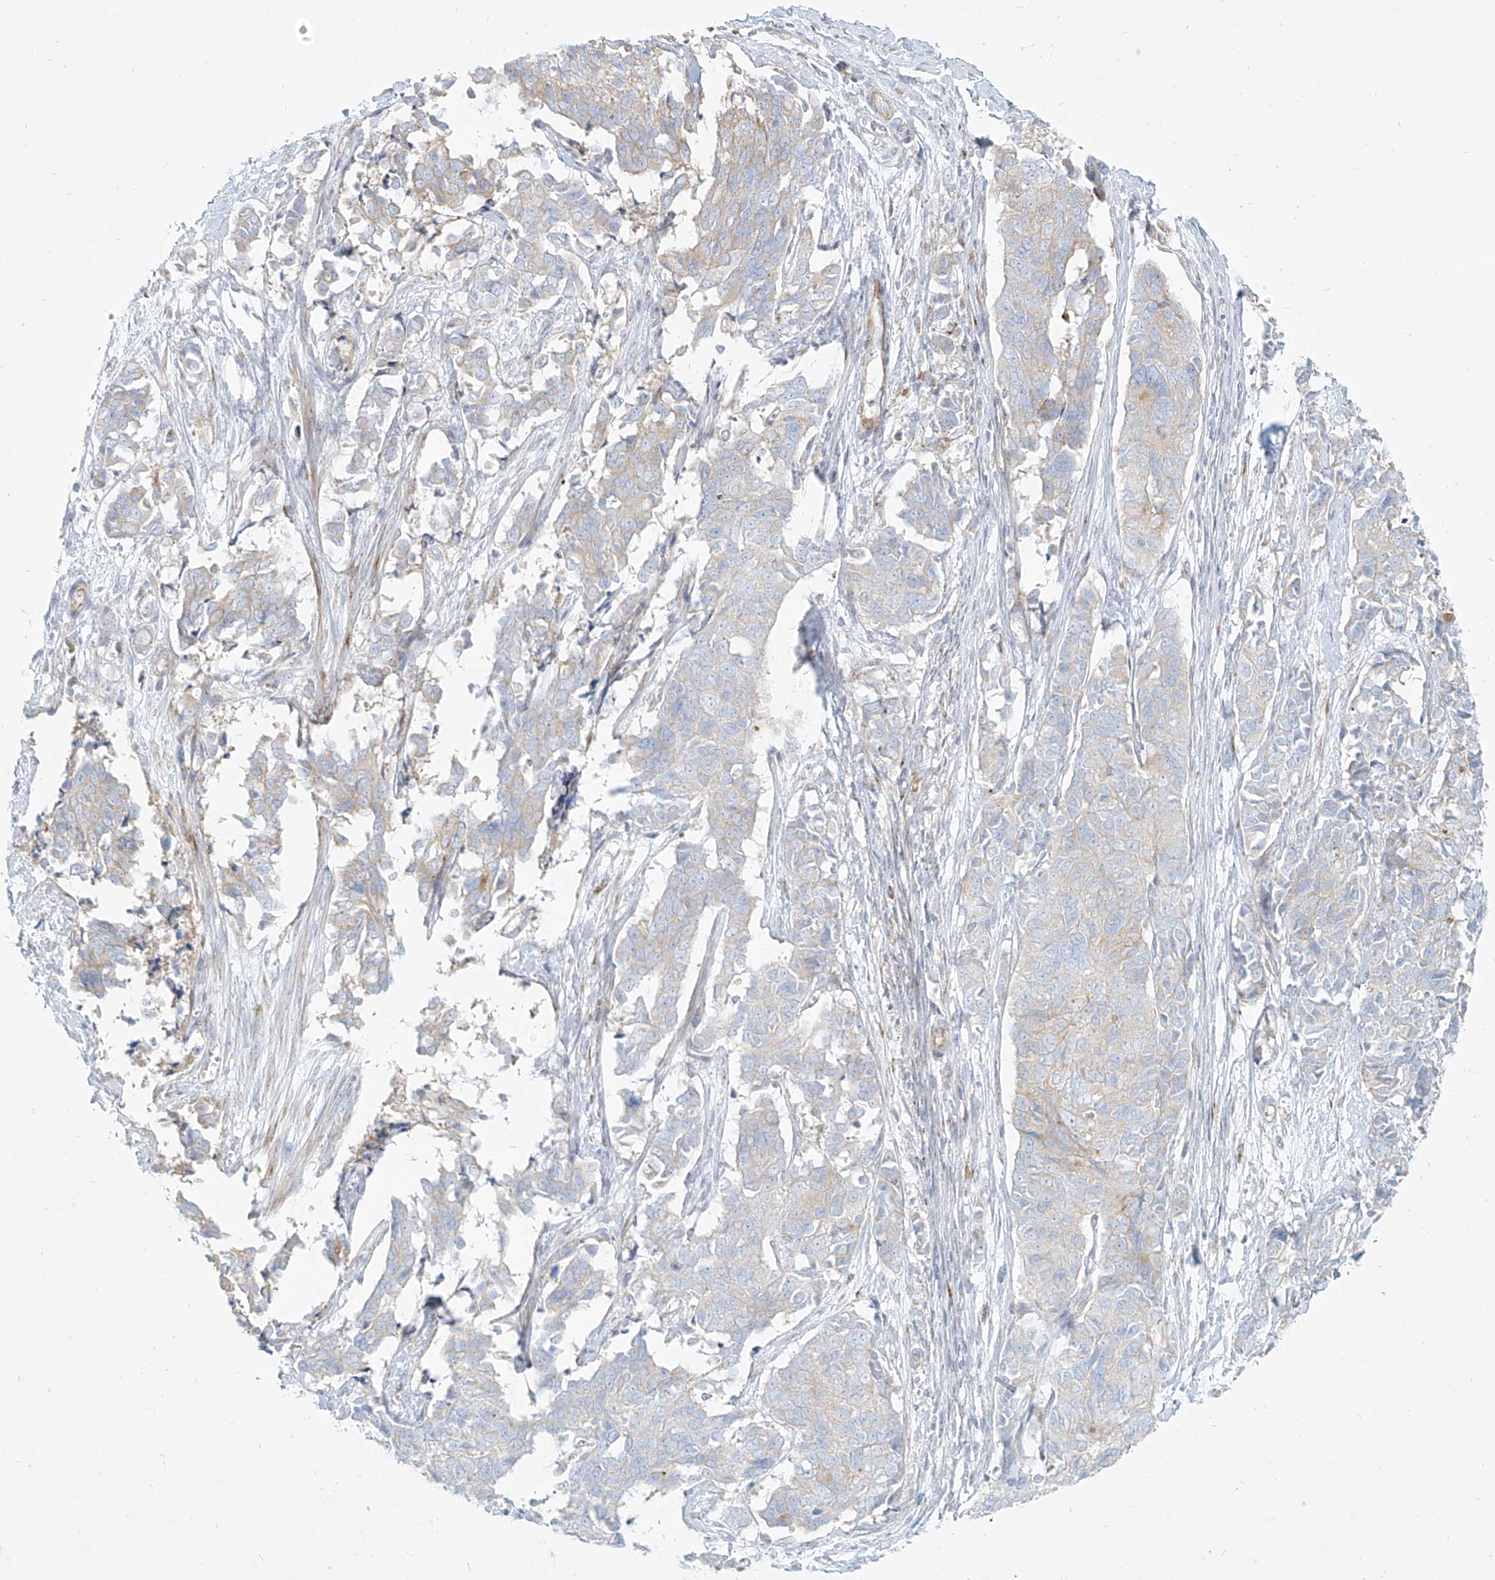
{"staining": {"intensity": "negative", "quantity": "none", "location": "none"}, "tissue": "cervical cancer", "cell_type": "Tumor cells", "image_type": "cancer", "snomed": [{"axis": "morphology", "description": "Normal tissue, NOS"}, {"axis": "morphology", "description": "Squamous cell carcinoma, NOS"}, {"axis": "topography", "description": "Cervix"}], "caption": "Immunohistochemistry of human cervical cancer exhibits no expression in tumor cells.", "gene": "MTX2", "patient": {"sex": "female", "age": 35}}